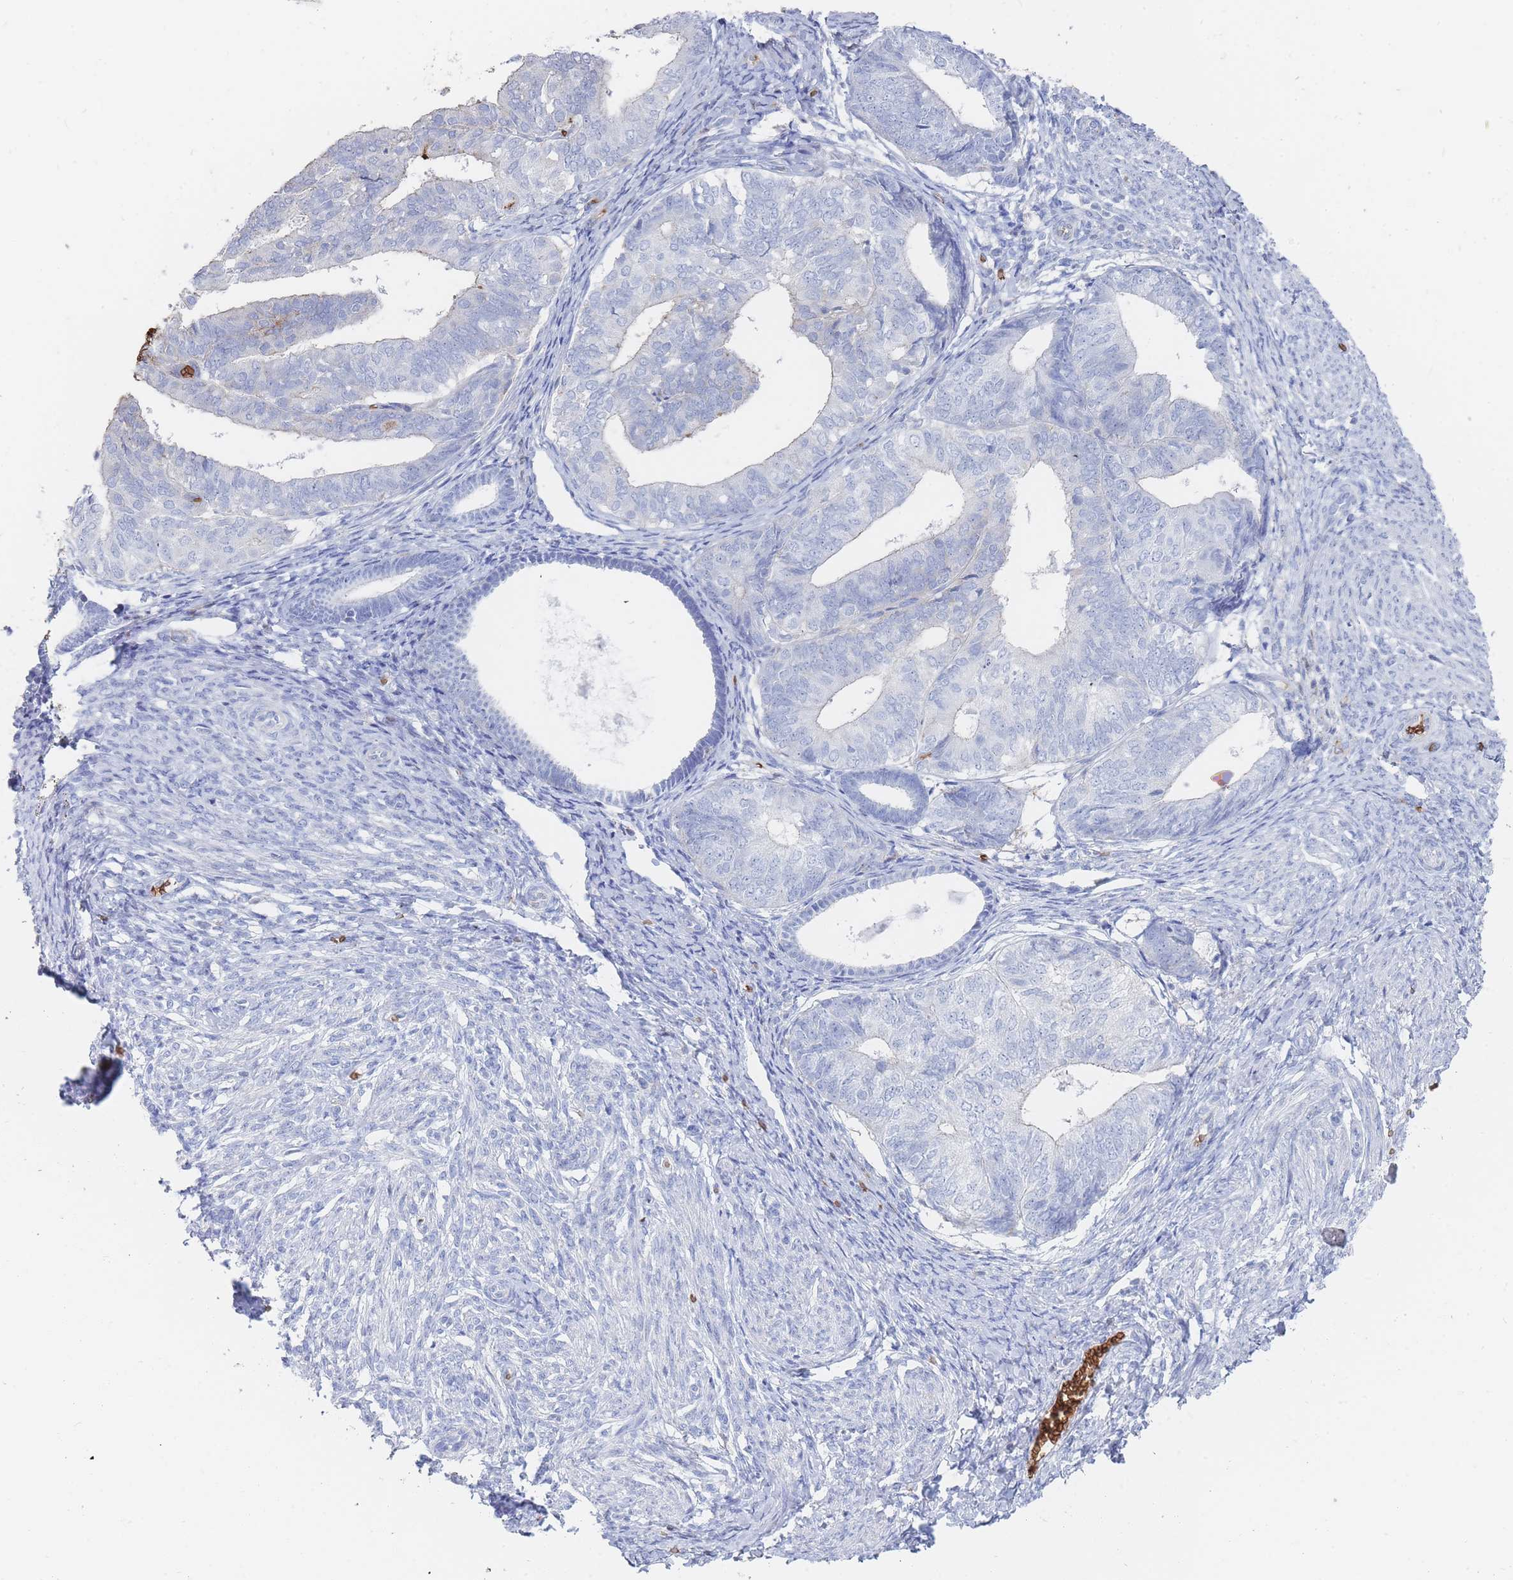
{"staining": {"intensity": "negative", "quantity": "none", "location": "none"}, "tissue": "endometrial cancer", "cell_type": "Tumor cells", "image_type": "cancer", "snomed": [{"axis": "morphology", "description": "Adenocarcinoma, NOS"}, {"axis": "topography", "description": "Endometrium"}], "caption": "IHC of endometrial adenocarcinoma reveals no staining in tumor cells.", "gene": "SLC2A1", "patient": {"sex": "female", "age": 87}}